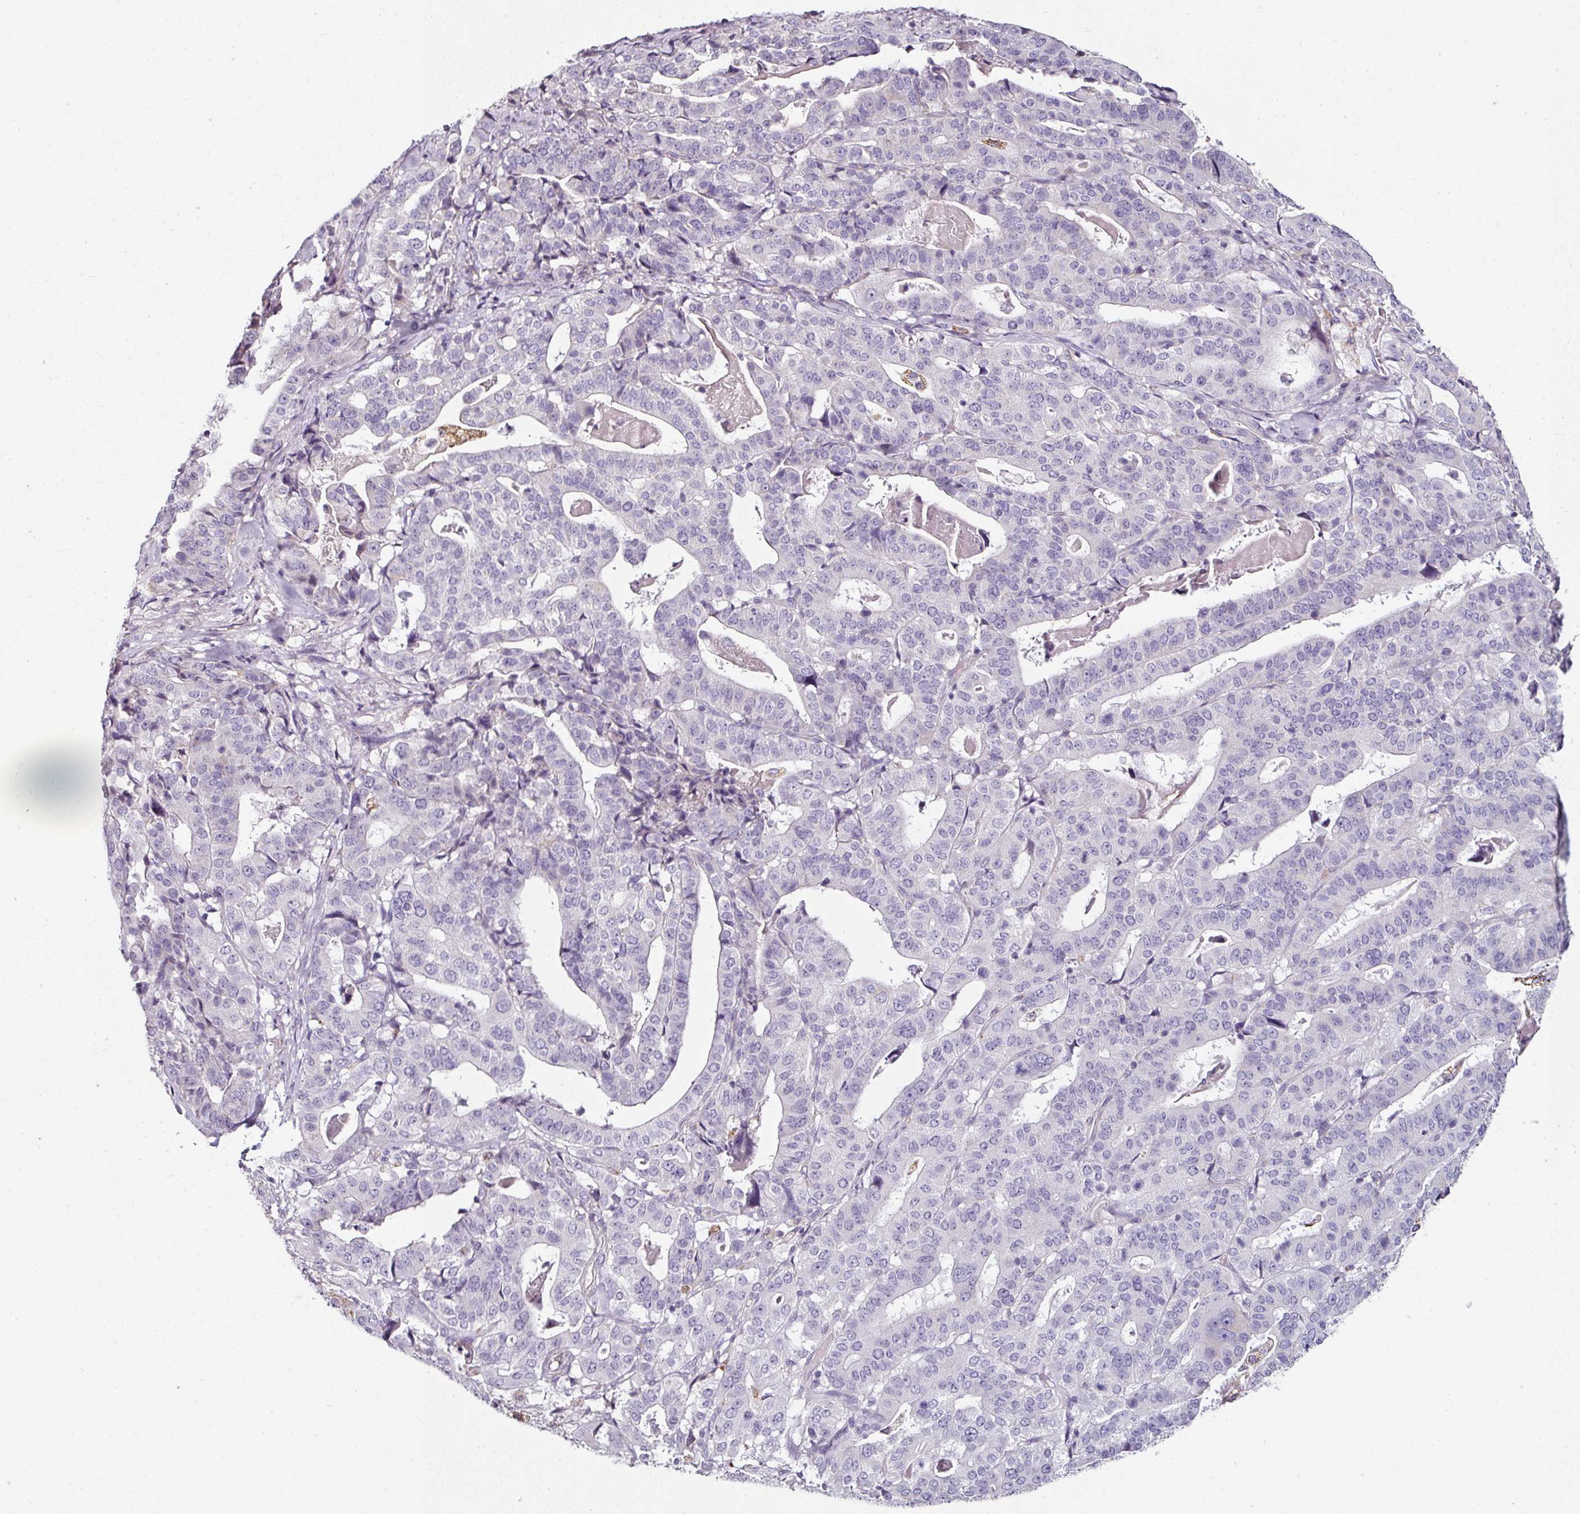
{"staining": {"intensity": "negative", "quantity": "none", "location": "none"}, "tissue": "stomach cancer", "cell_type": "Tumor cells", "image_type": "cancer", "snomed": [{"axis": "morphology", "description": "Adenocarcinoma, NOS"}, {"axis": "topography", "description": "Stomach"}], "caption": "The histopathology image reveals no significant staining in tumor cells of stomach cancer. (Brightfield microscopy of DAB immunohistochemistry at high magnification).", "gene": "CAP2", "patient": {"sex": "male", "age": 48}}